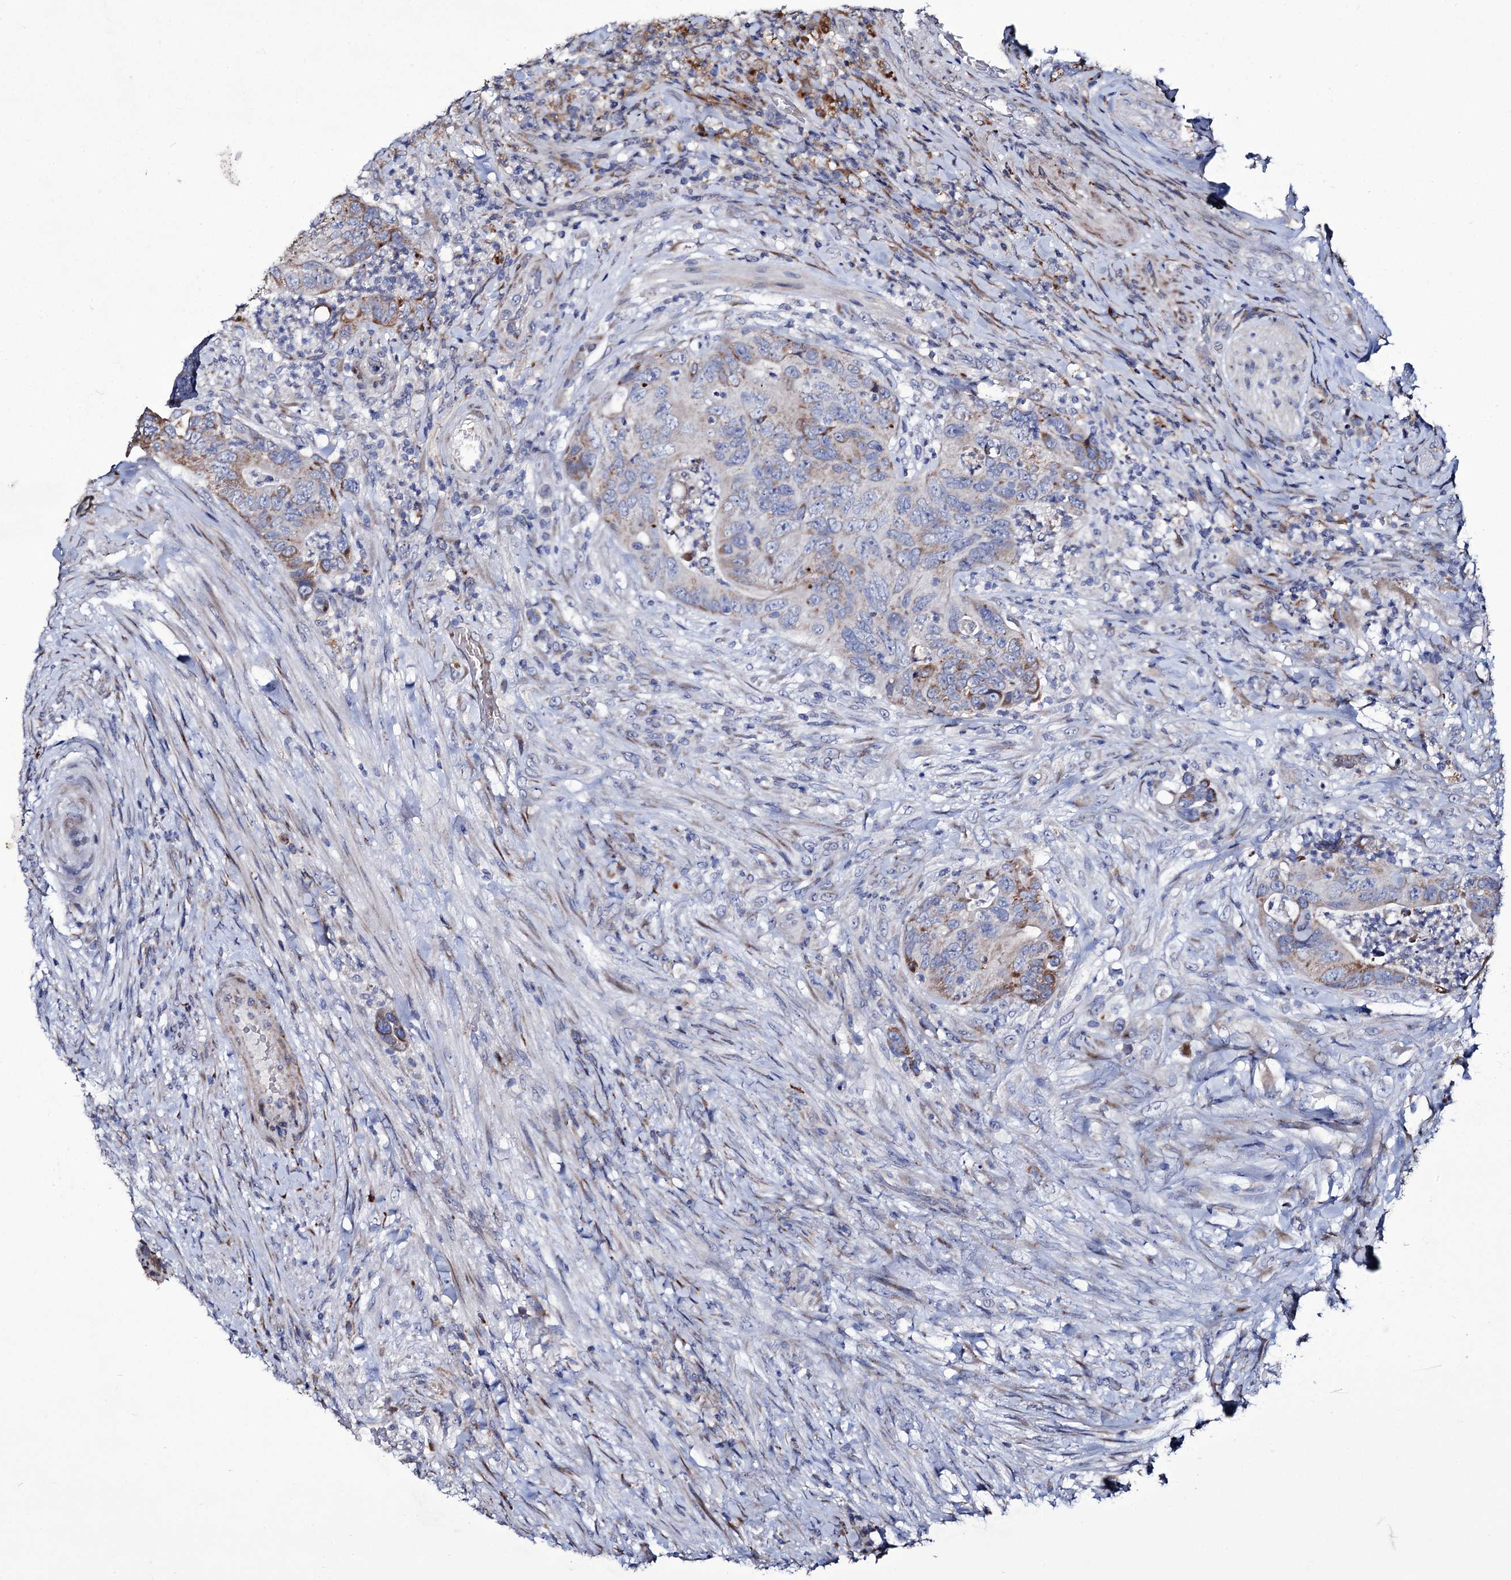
{"staining": {"intensity": "moderate", "quantity": "<25%", "location": "cytoplasmic/membranous"}, "tissue": "colorectal cancer", "cell_type": "Tumor cells", "image_type": "cancer", "snomed": [{"axis": "morphology", "description": "Adenocarcinoma, NOS"}, {"axis": "topography", "description": "Rectum"}], "caption": "Tumor cells display low levels of moderate cytoplasmic/membranous expression in approximately <25% of cells in colorectal cancer (adenocarcinoma).", "gene": "TUBGCP5", "patient": {"sex": "male", "age": 63}}